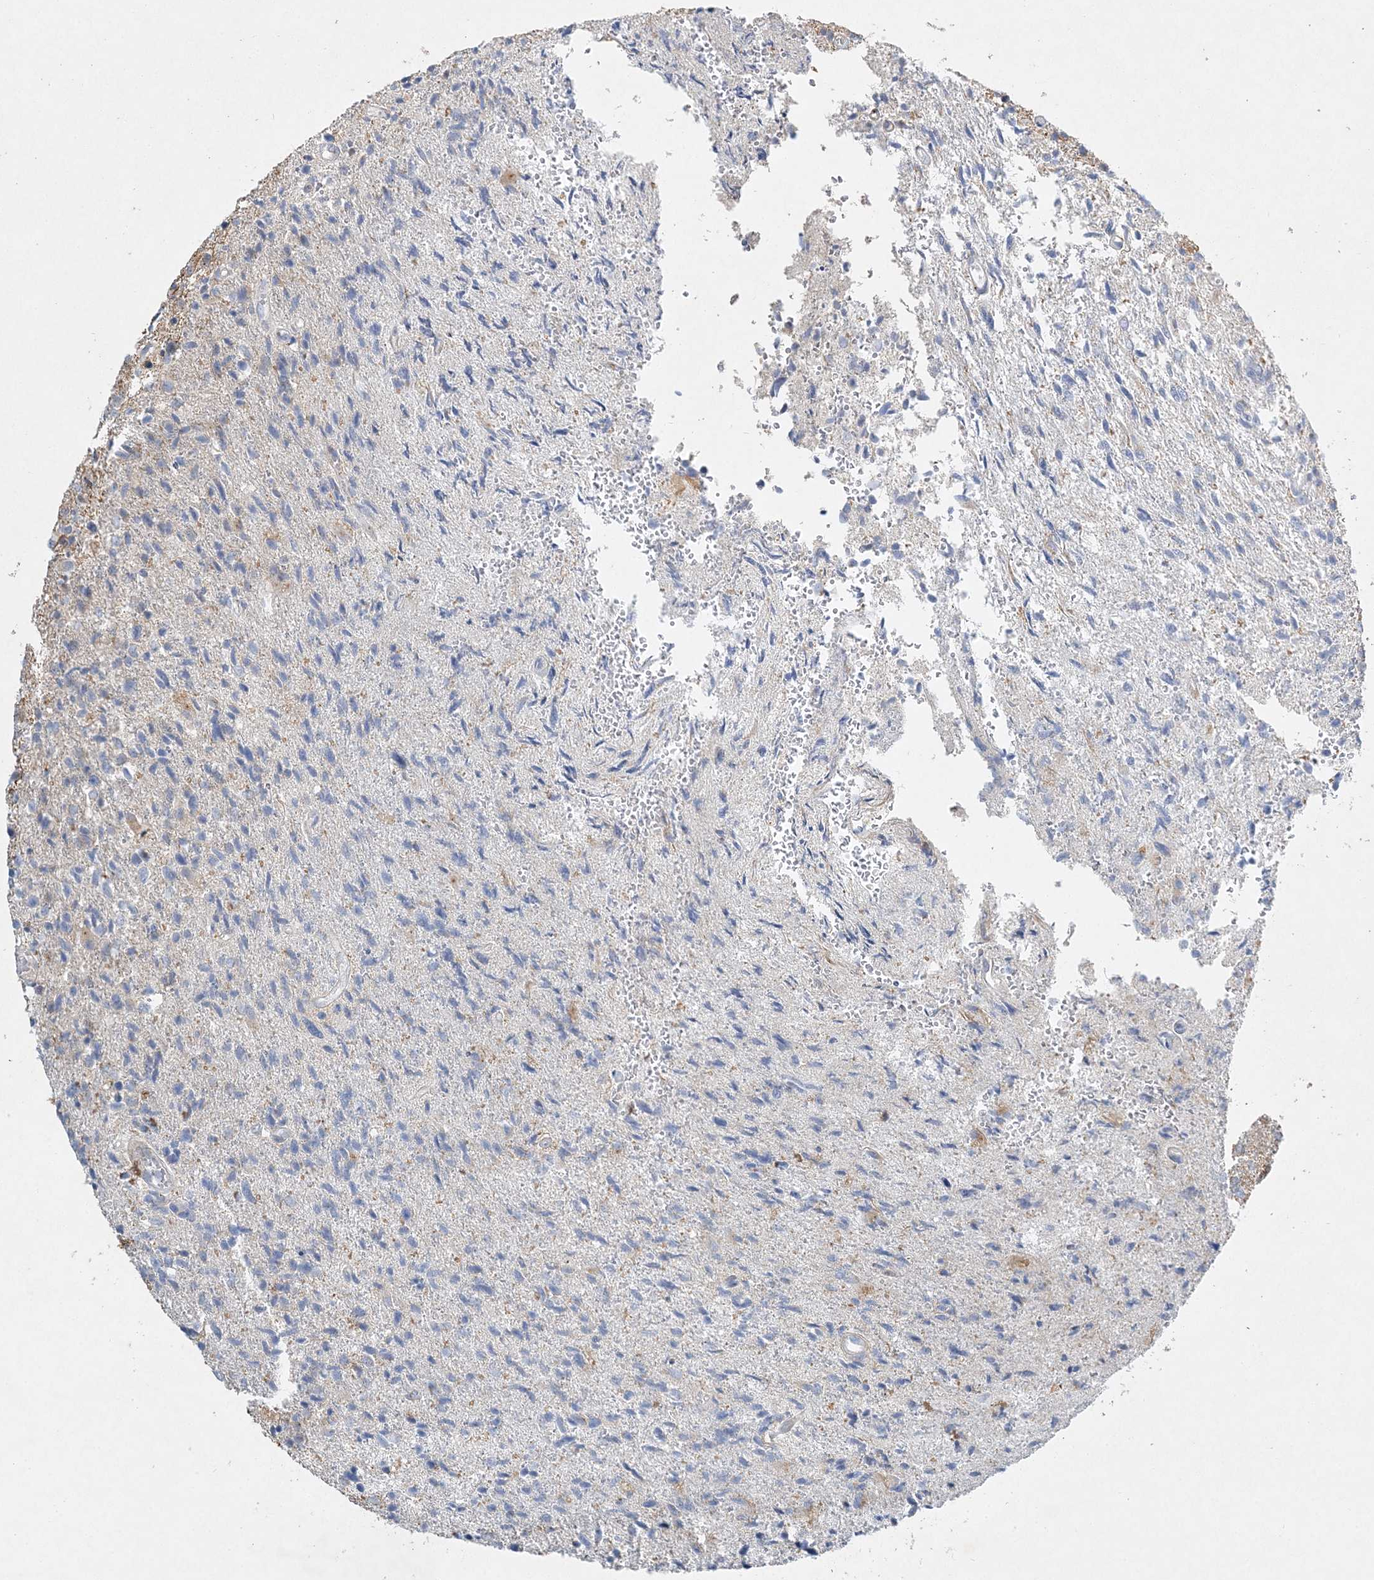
{"staining": {"intensity": "negative", "quantity": "none", "location": "none"}, "tissue": "glioma", "cell_type": "Tumor cells", "image_type": "cancer", "snomed": [{"axis": "morphology", "description": "Glioma, malignant, High grade"}, {"axis": "topography", "description": "Brain"}], "caption": "There is no significant positivity in tumor cells of glioma.", "gene": "MAT2B", "patient": {"sex": "male", "age": 72}}